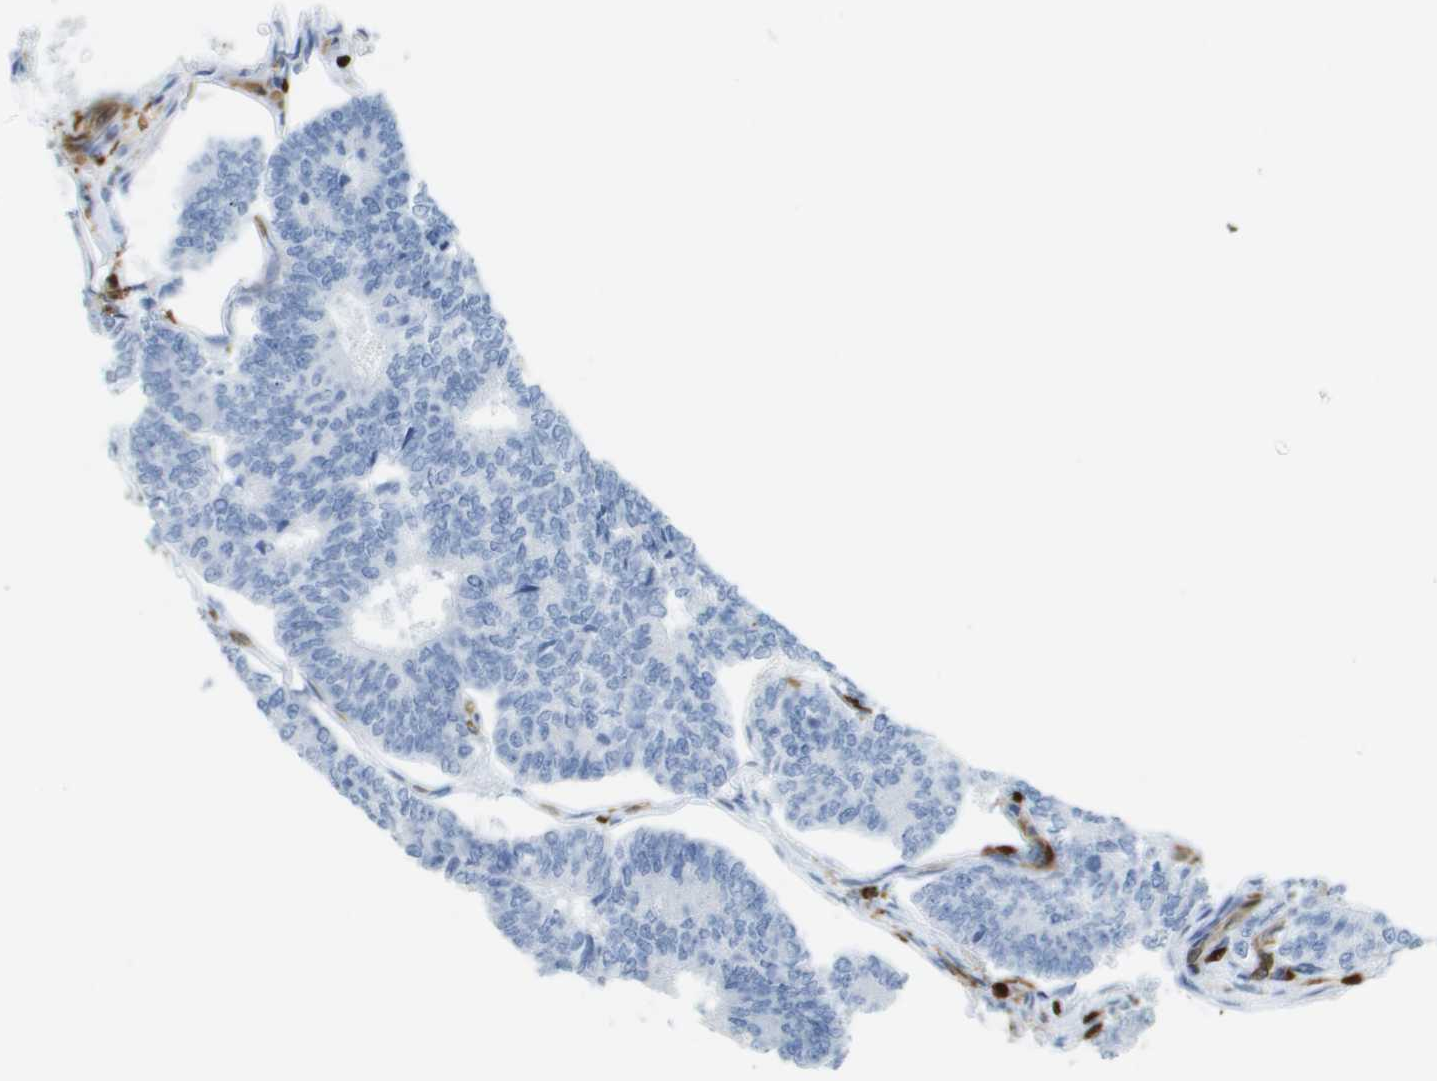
{"staining": {"intensity": "negative", "quantity": "none", "location": "none"}, "tissue": "endometrial cancer", "cell_type": "Tumor cells", "image_type": "cancer", "snomed": [{"axis": "morphology", "description": "Adenocarcinoma, NOS"}, {"axis": "topography", "description": "Endometrium"}], "caption": "Immunohistochemical staining of adenocarcinoma (endometrial) demonstrates no significant positivity in tumor cells.", "gene": "DOCK5", "patient": {"sex": "female", "age": 70}}